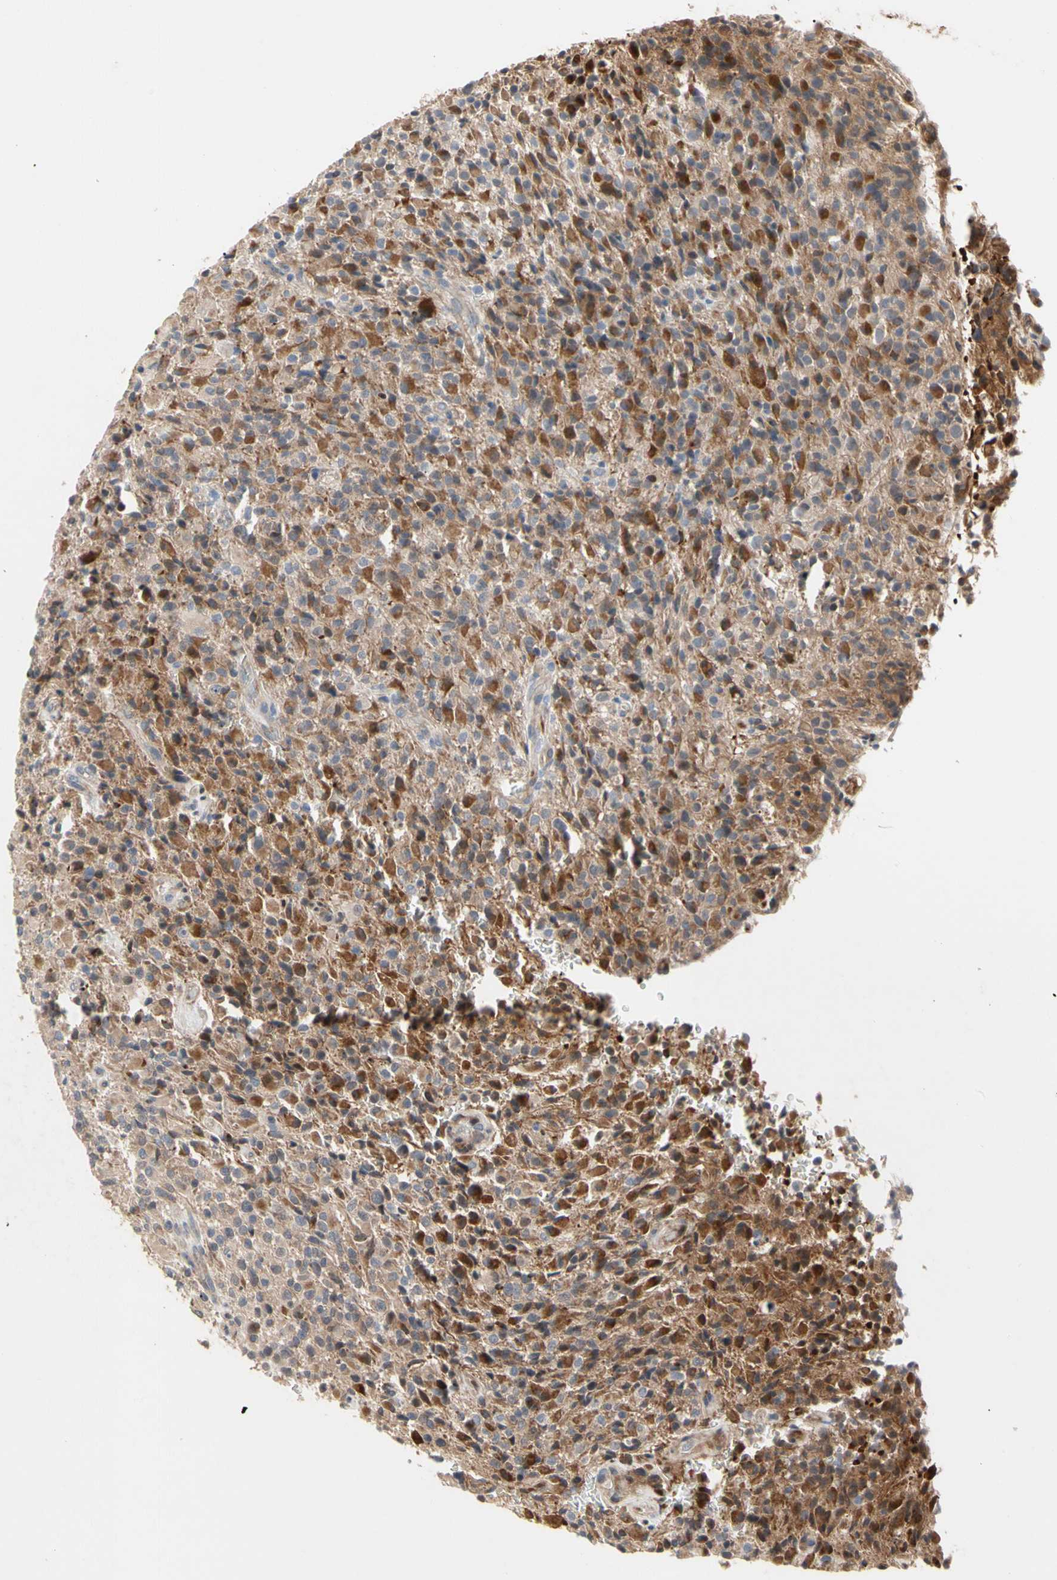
{"staining": {"intensity": "moderate", "quantity": ">75%", "location": "cytoplasmic/membranous"}, "tissue": "glioma", "cell_type": "Tumor cells", "image_type": "cancer", "snomed": [{"axis": "morphology", "description": "Glioma, malignant, High grade"}, {"axis": "topography", "description": "Brain"}], "caption": "There is medium levels of moderate cytoplasmic/membranous expression in tumor cells of glioma, as demonstrated by immunohistochemical staining (brown color).", "gene": "HMGCR", "patient": {"sex": "male", "age": 71}}